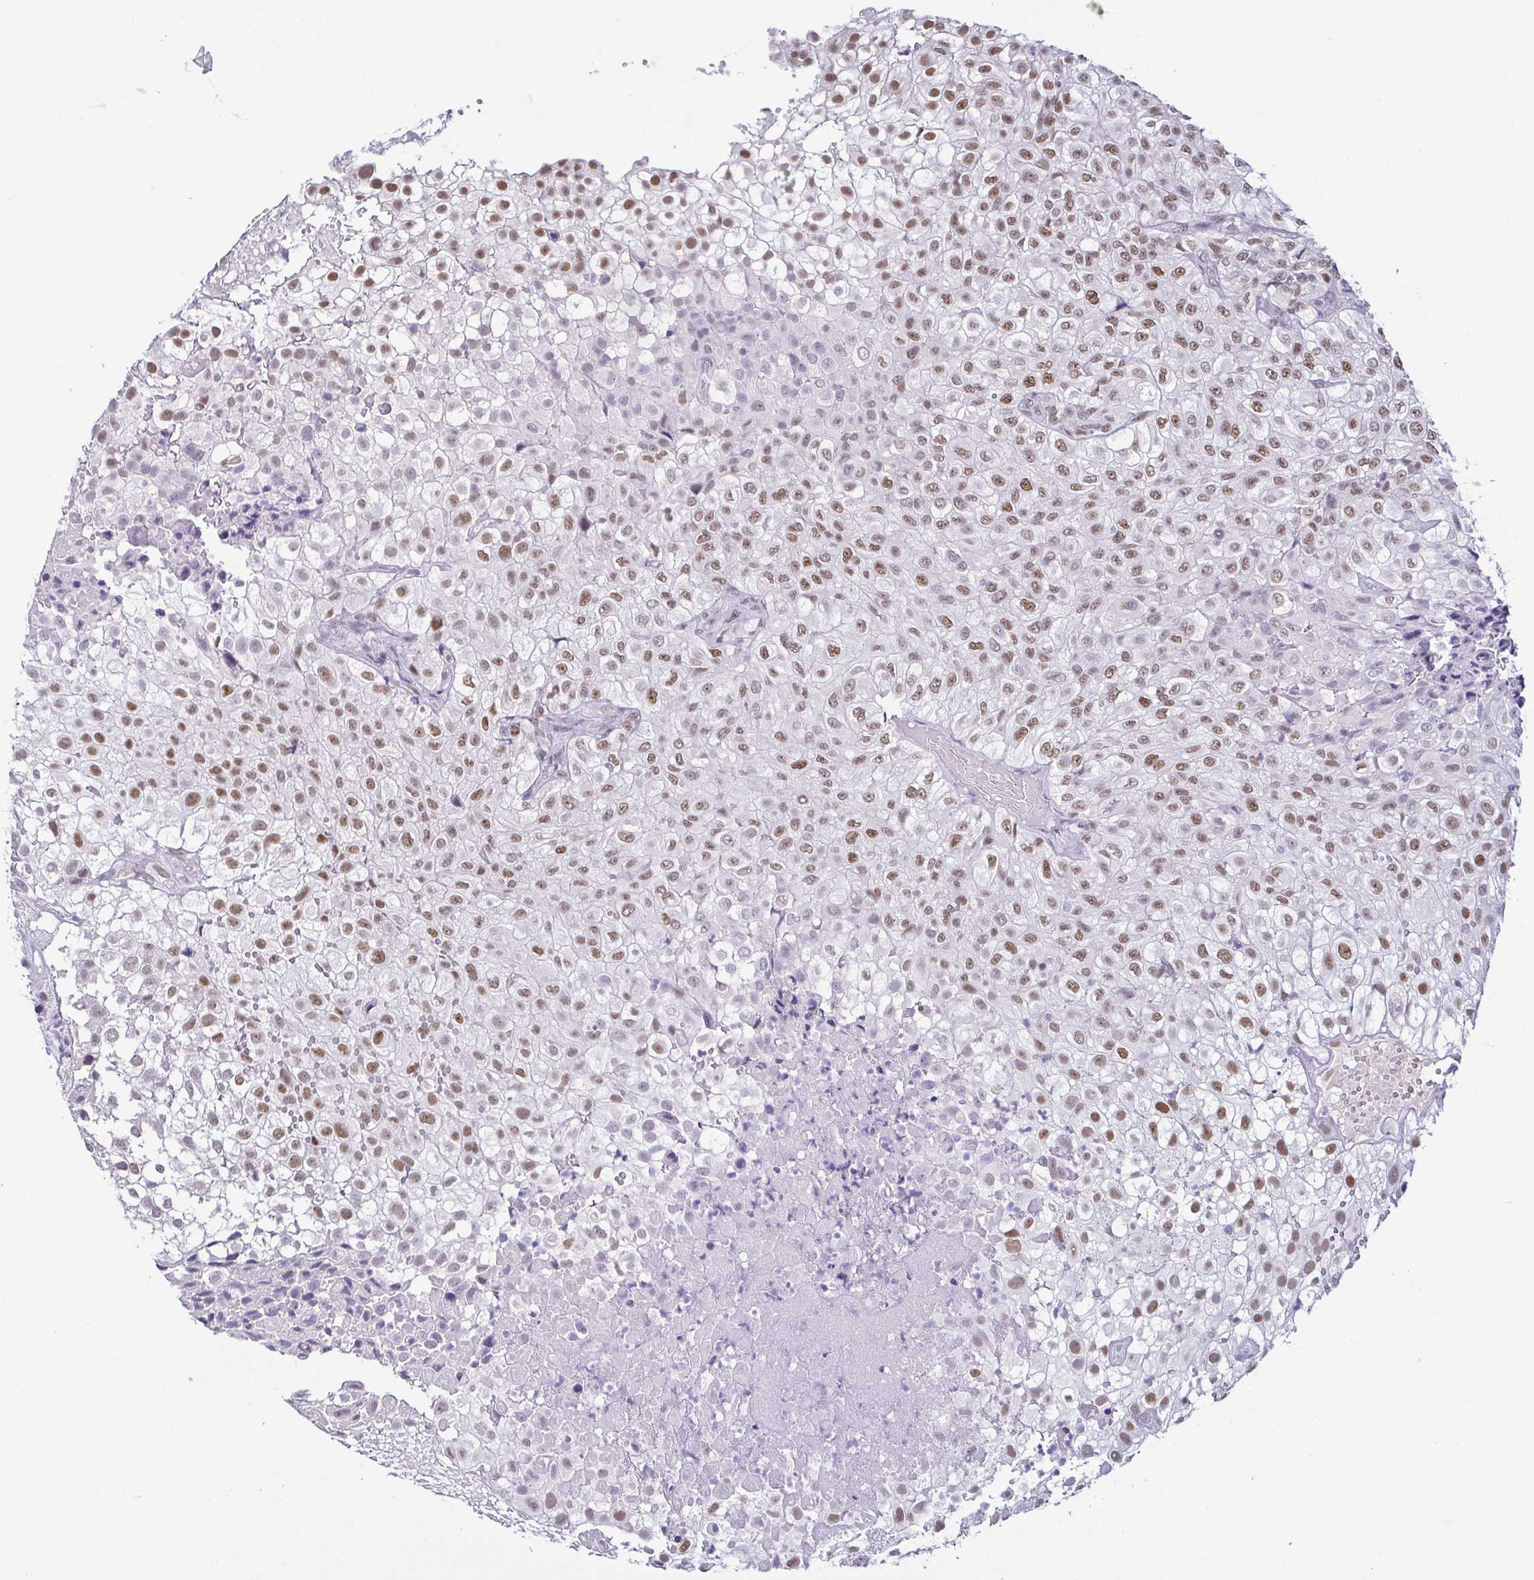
{"staining": {"intensity": "moderate", "quantity": ">75%", "location": "nuclear"}, "tissue": "urothelial cancer", "cell_type": "Tumor cells", "image_type": "cancer", "snomed": [{"axis": "morphology", "description": "Urothelial carcinoma, High grade"}, {"axis": "topography", "description": "Urinary bladder"}], "caption": "Tumor cells exhibit moderate nuclear expression in approximately >75% of cells in urothelial cancer.", "gene": "TCF3", "patient": {"sex": "male", "age": 56}}